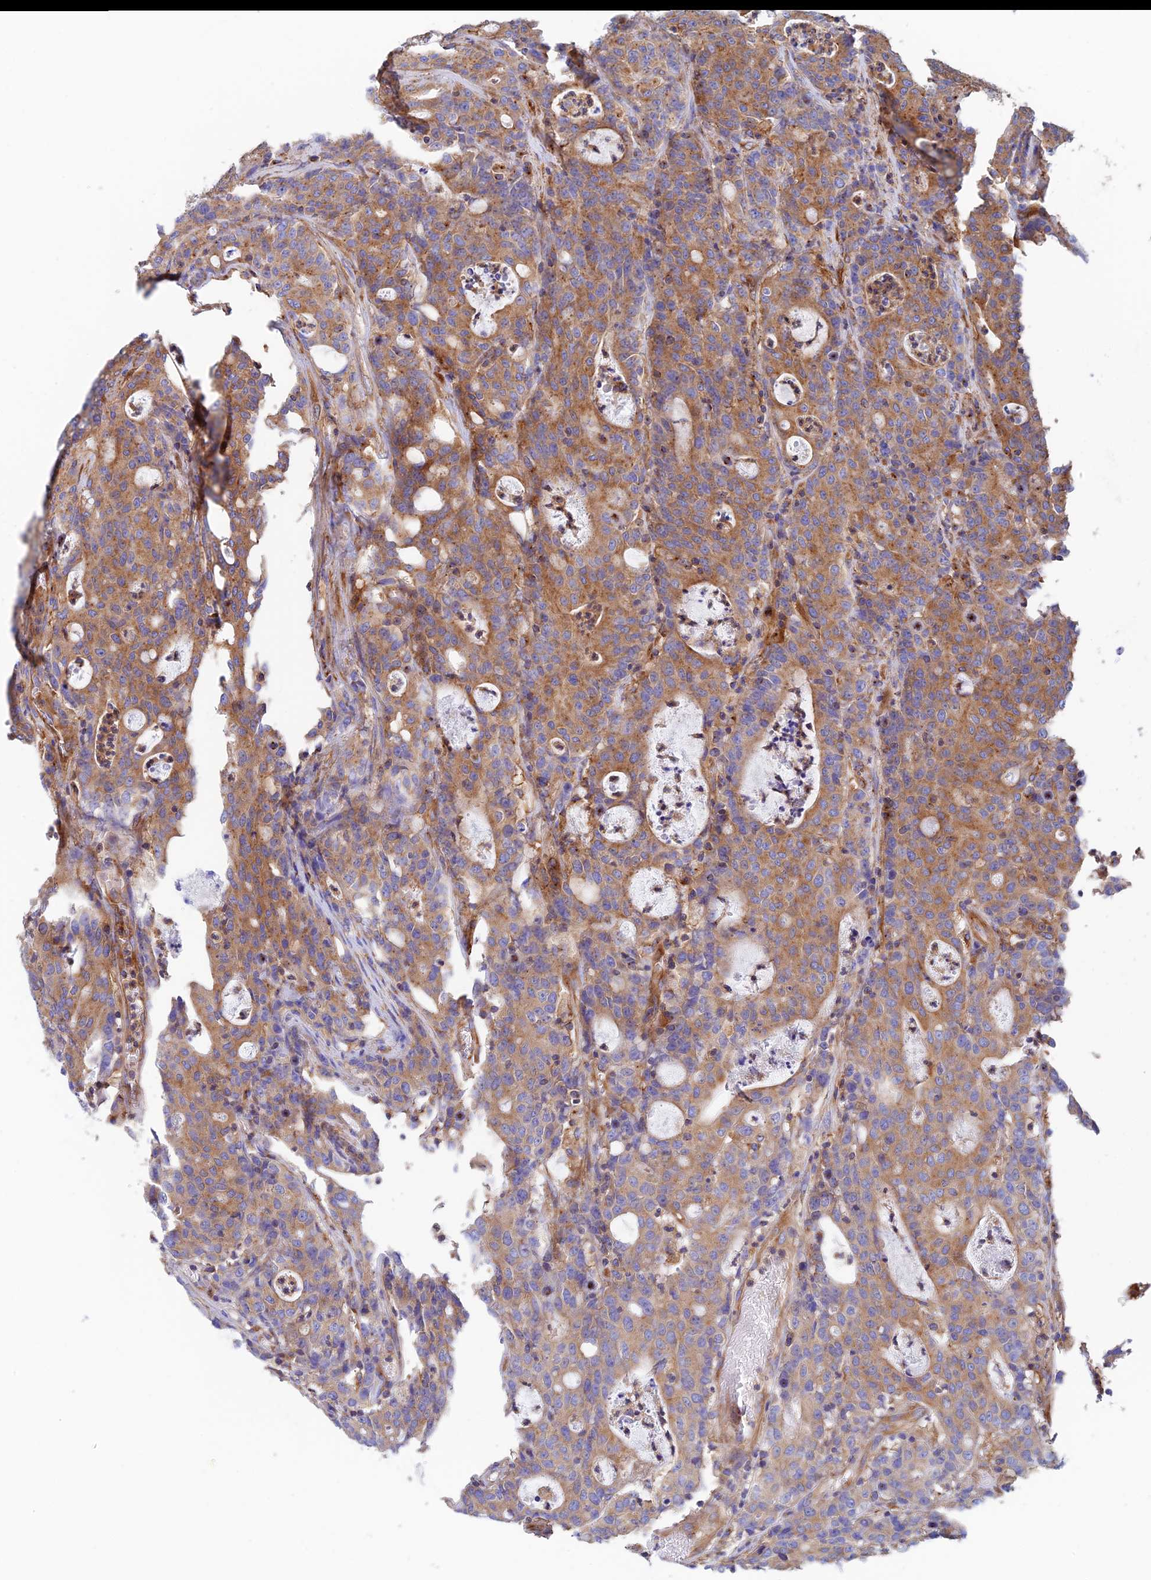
{"staining": {"intensity": "moderate", "quantity": ">75%", "location": "cytoplasmic/membranous"}, "tissue": "colorectal cancer", "cell_type": "Tumor cells", "image_type": "cancer", "snomed": [{"axis": "morphology", "description": "Adenocarcinoma, NOS"}, {"axis": "topography", "description": "Colon"}], "caption": "Adenocarcinoma (colorectal) stained with a protein marker demonstrates moderate staining in tumor cells.", "gene": "DCTN2", "patient": {"sex": "male", "age": 83}}